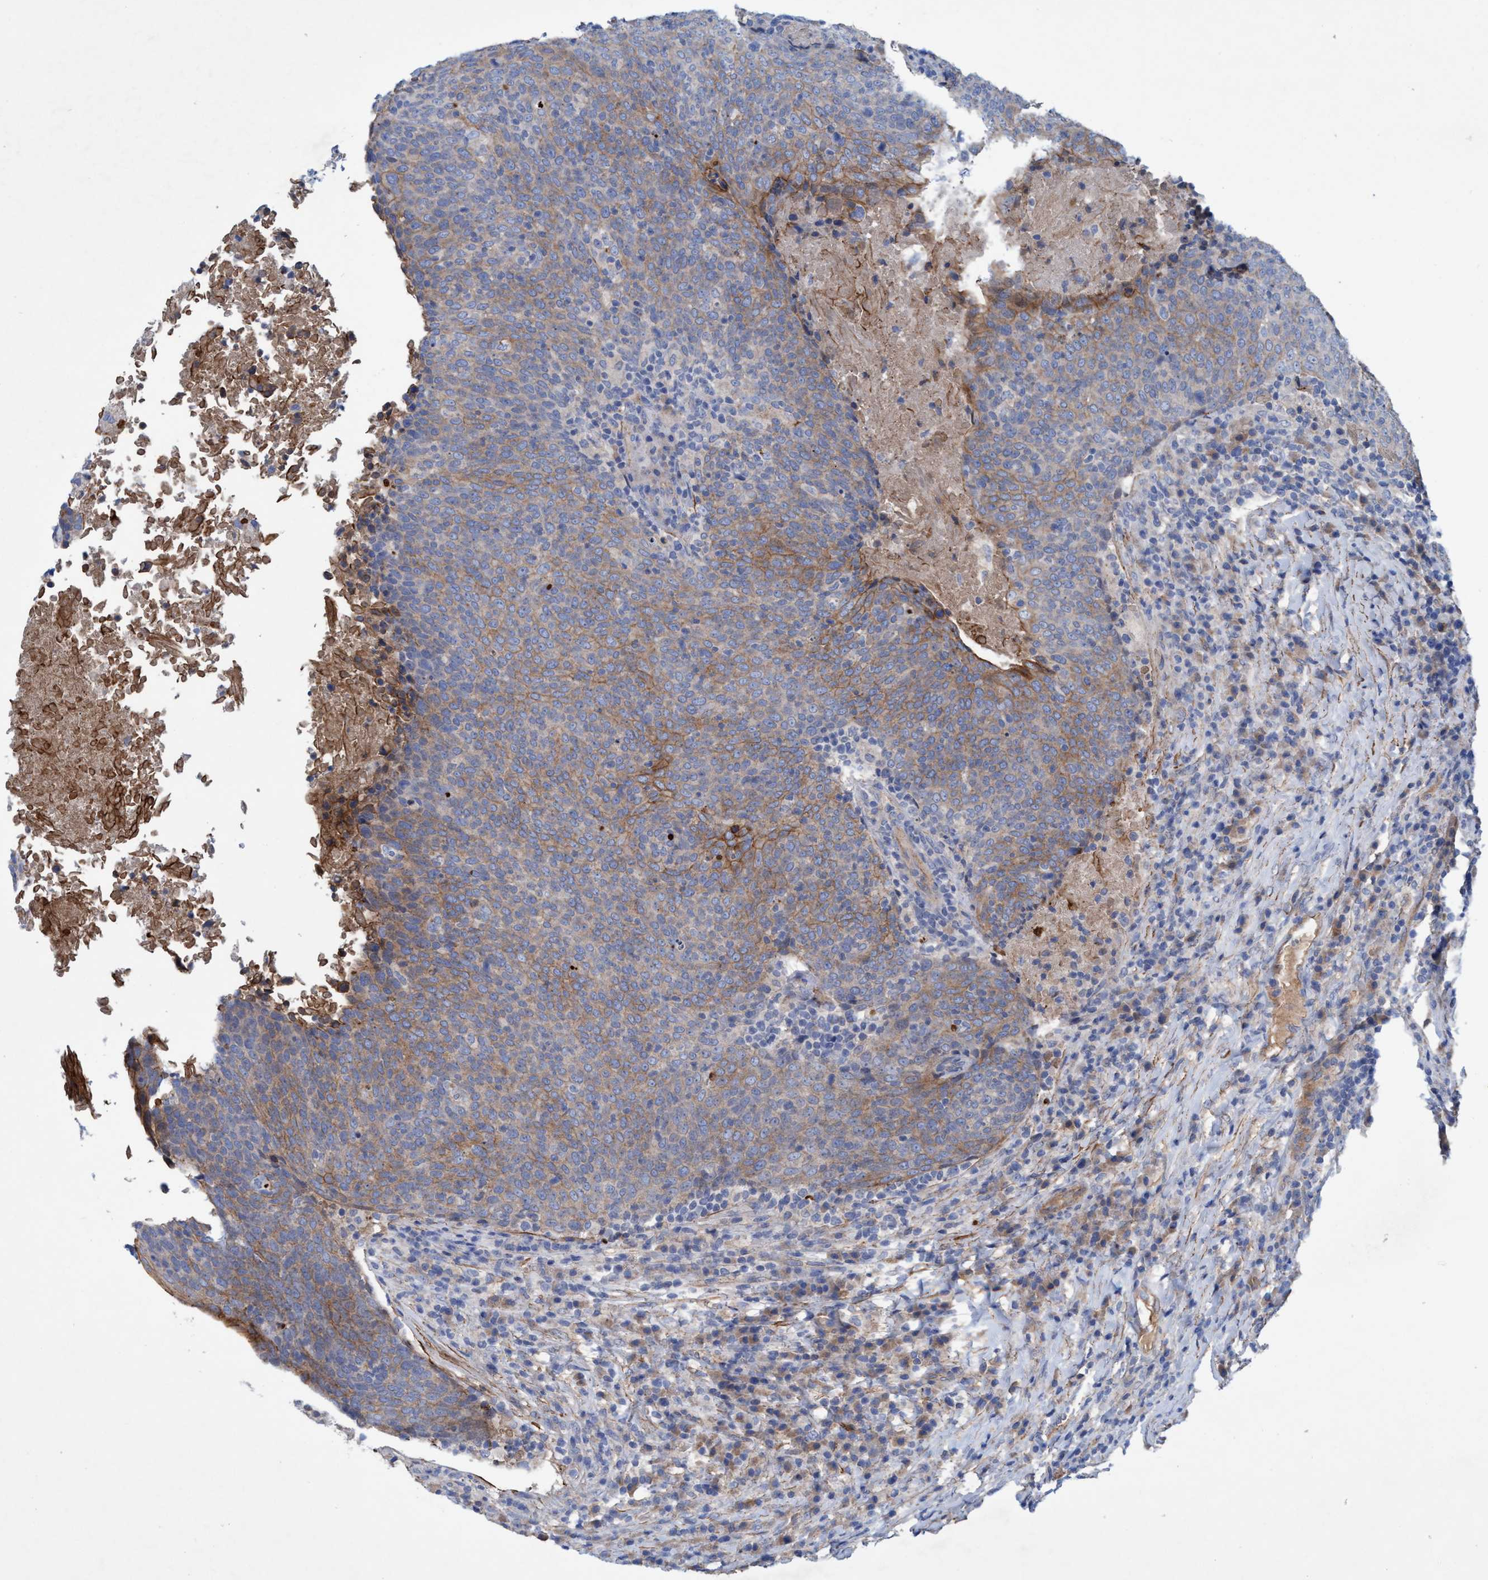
{"staining": {"intensity": "moderate", "quantity": "25%-75%", "location": "cytoplasmic/membranous"}, "tissue": "head and neck cancer", "cell_type": "Tumor cells", "image_type": "cancer", "snomed": [{"axis": "morphology", "description": "Squamous cell carcinoma, NOS"}, {"axis": "morphology", "description": "Squamous cell carcinoma, metastatic, NOS"}, {"axis": "topography", "description": "Lymph node"}, {"axis": "topography", "description": "Head-Neck"}], "caption": "Head and neck cancer stained for a protein (brown) reveals moderate cytoplasmic/membranous positive staining in about 25%-75% of tumor cells.", "gene": "GULP1", "patient": {"sex": "male", "age": 62}}